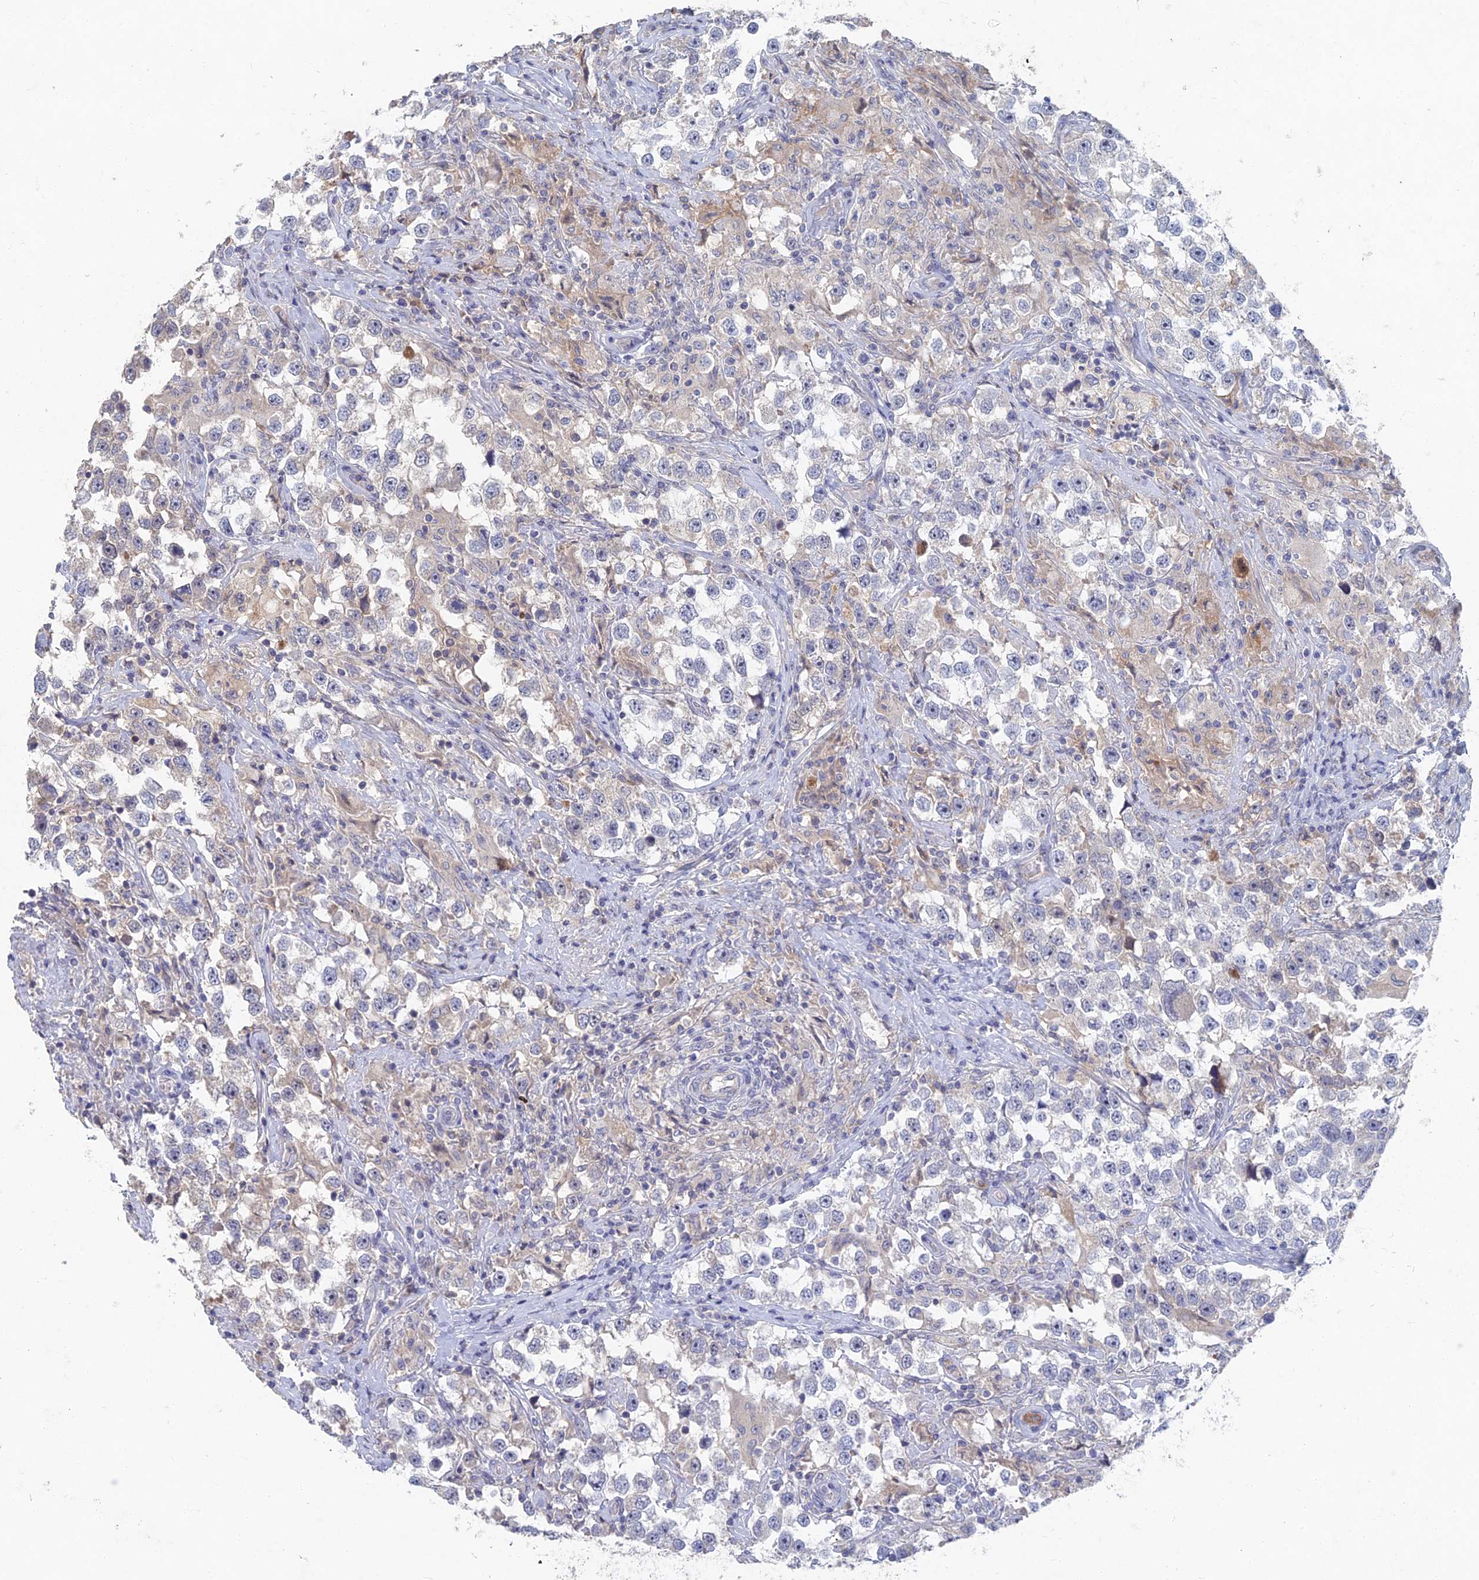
{"staining": {"intensity": "negative", "quantity": "none", "location": "none"}, "tissue": "testis cancer", "cell_type": "Tumor cells", "image_type": "cancer", "snomed": [{"axis": "morphology", "description": "Seminoma, NOS"}, {"axis": "topography", "description": "Testis"}], "caption": "Human testis cancer (seminoma) stained for a protein using immunohistochemistry demonstrates no expression in tumor cells.", "gene": "GNA15", "patient": {"sex": "male", "age": 46}}